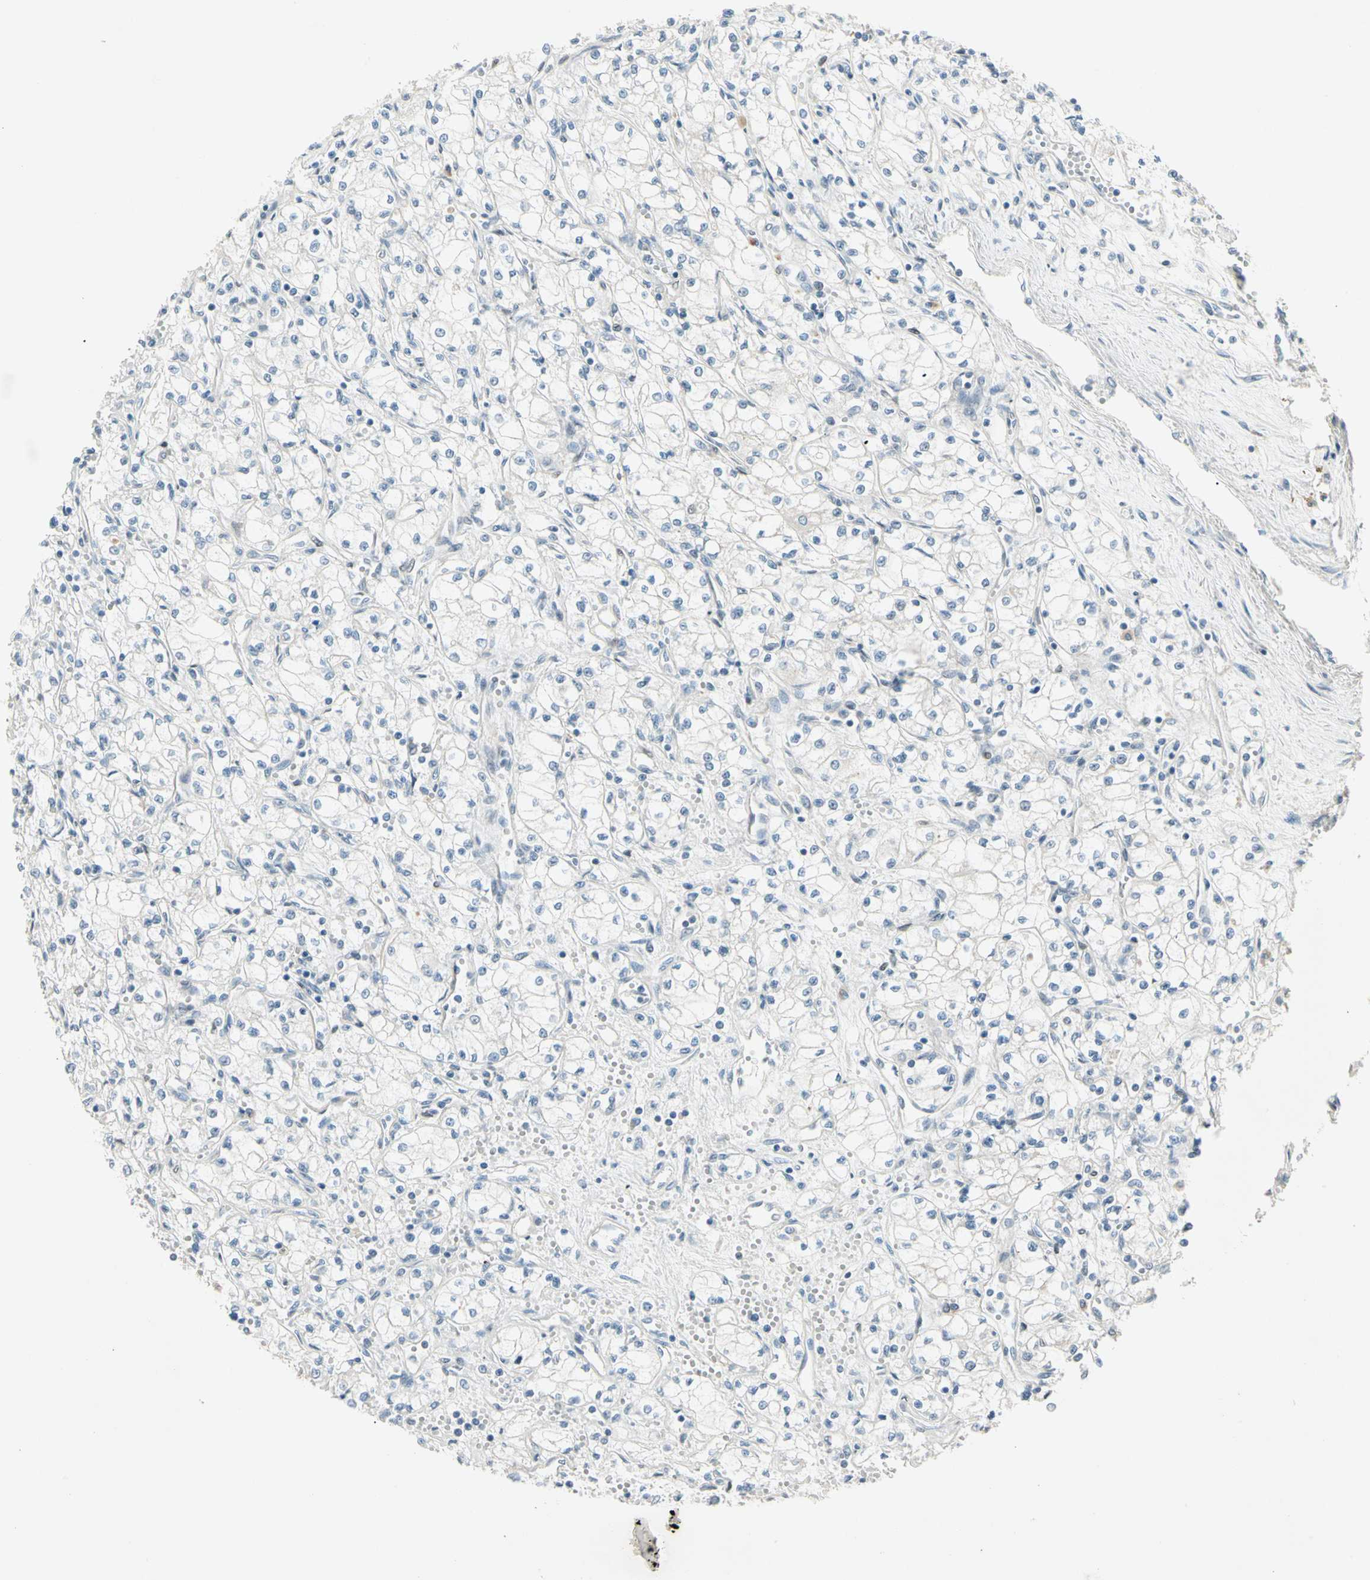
{"staining": {"intensity": "negative", "quantity": "none", "location": "none"}, "tissue": "renal cancer", "cell_type": "Tumor cells", "image_type": "cancer", "snomed": [{"axis": "morphology", "description": "Normal tissue, NOS"}, {"axis": "morphology", "description": "Adenocarcinoma, NOS"}, {"axis": "topography", "description": "Kidney"}], "caption": "Immunohistochemistry of human adenocarcinoma (renal) displays no staining in tumor cells.", "gene": "IL1R1", "patient": {"sex": "male", "age": 59}}